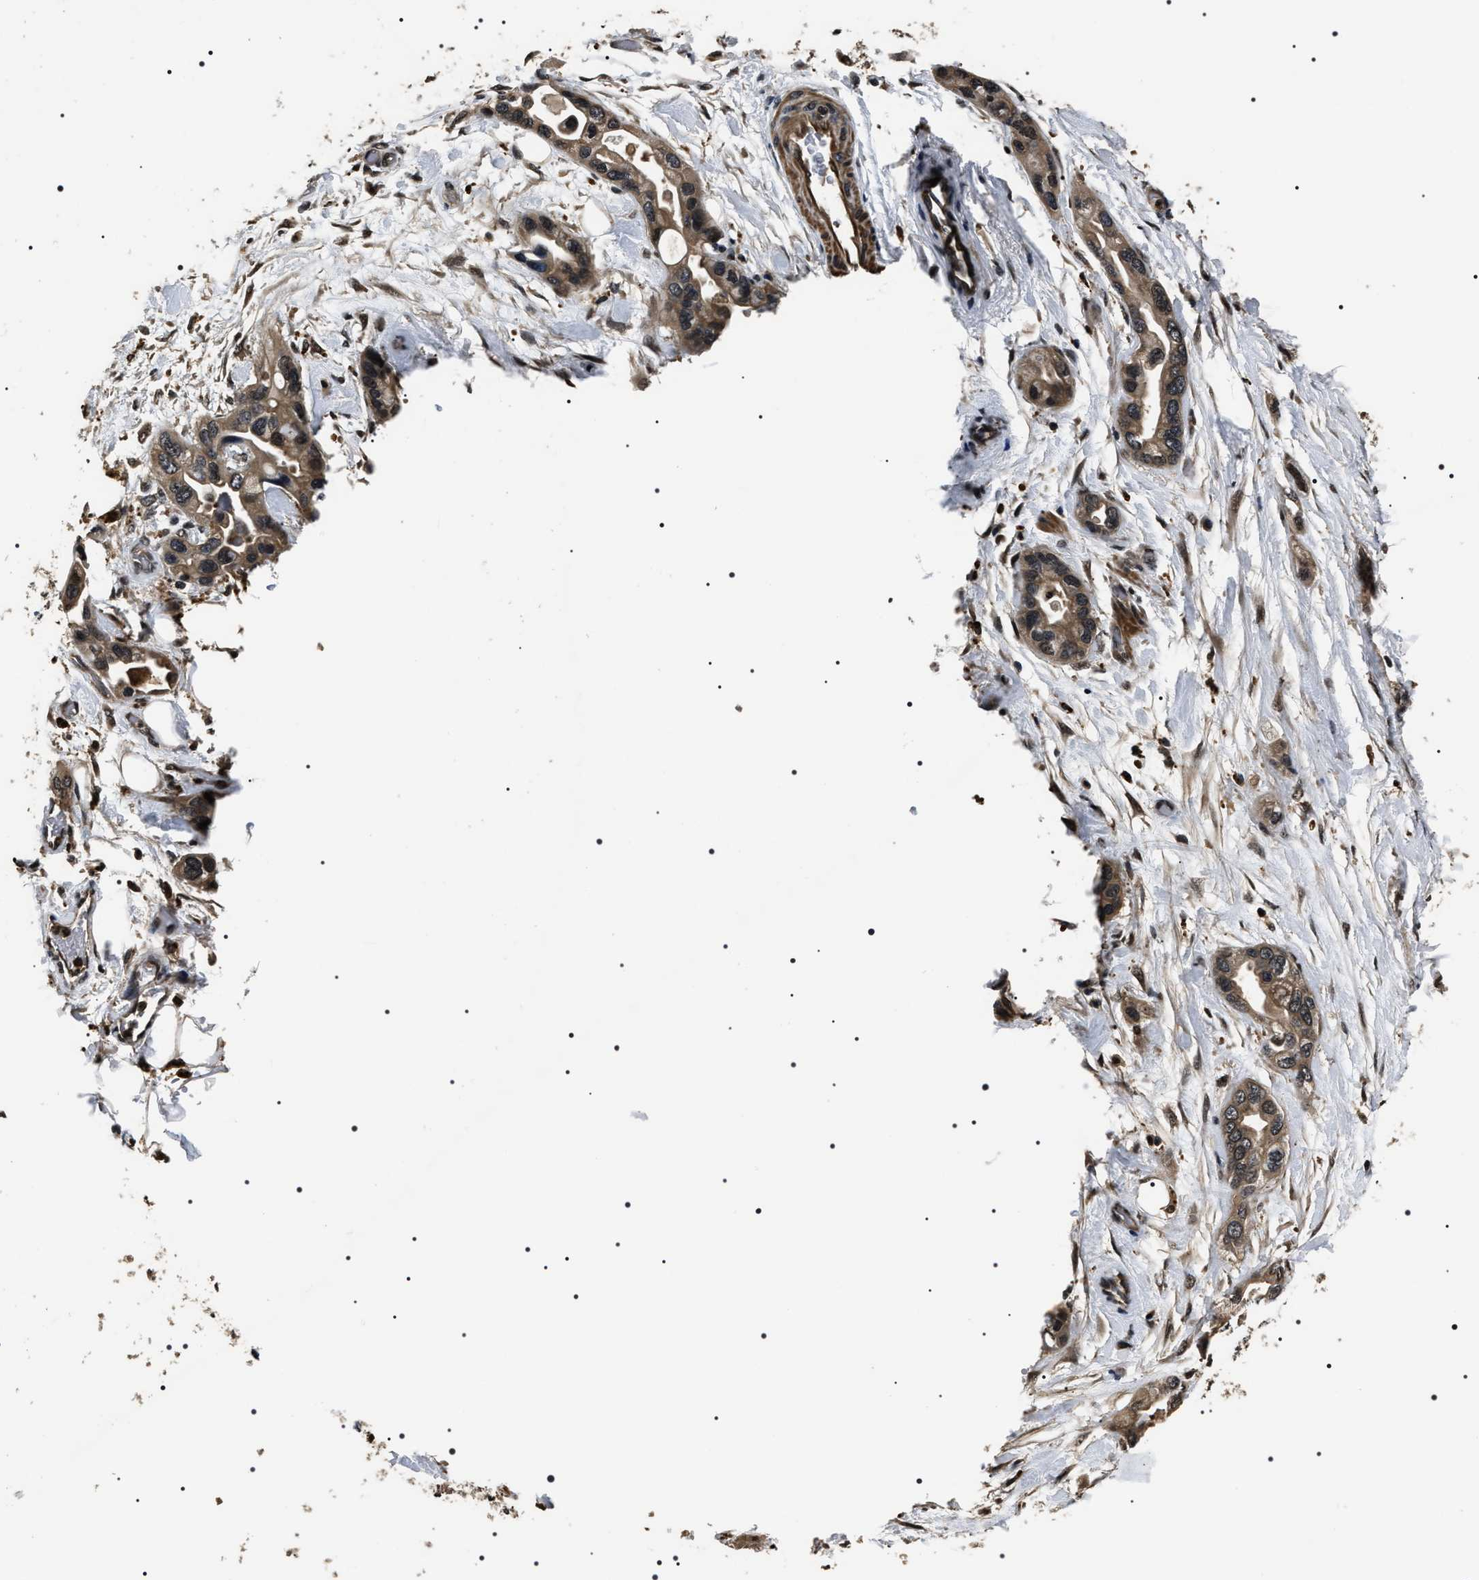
{"staining": {"intensity": "moderate", "quantity": ">75%", "location": "cytoplasmic/membranous,nuclear"}, "tissue": "pancreatic cancer", "cell_type": "Tumor cells", "image_type": "cancer", "snomed": [{"axis": "morphology", "description": "Adenocarcinoma, NOS"}, {"axis": "topography", "description": "Pancreas"}], "caption": "IHC (DAB) staining of pancreatic adenocarcinoma demonstrates moderate cytoplasmic/membranous and nuclear protein positivity in approximately >75% of tumor cells. The protein of interest is shown in brown color, while the nuclei are stained blue.", "gene": "ARHGAP22", "patient": {"sex": "female", "age": 77}}